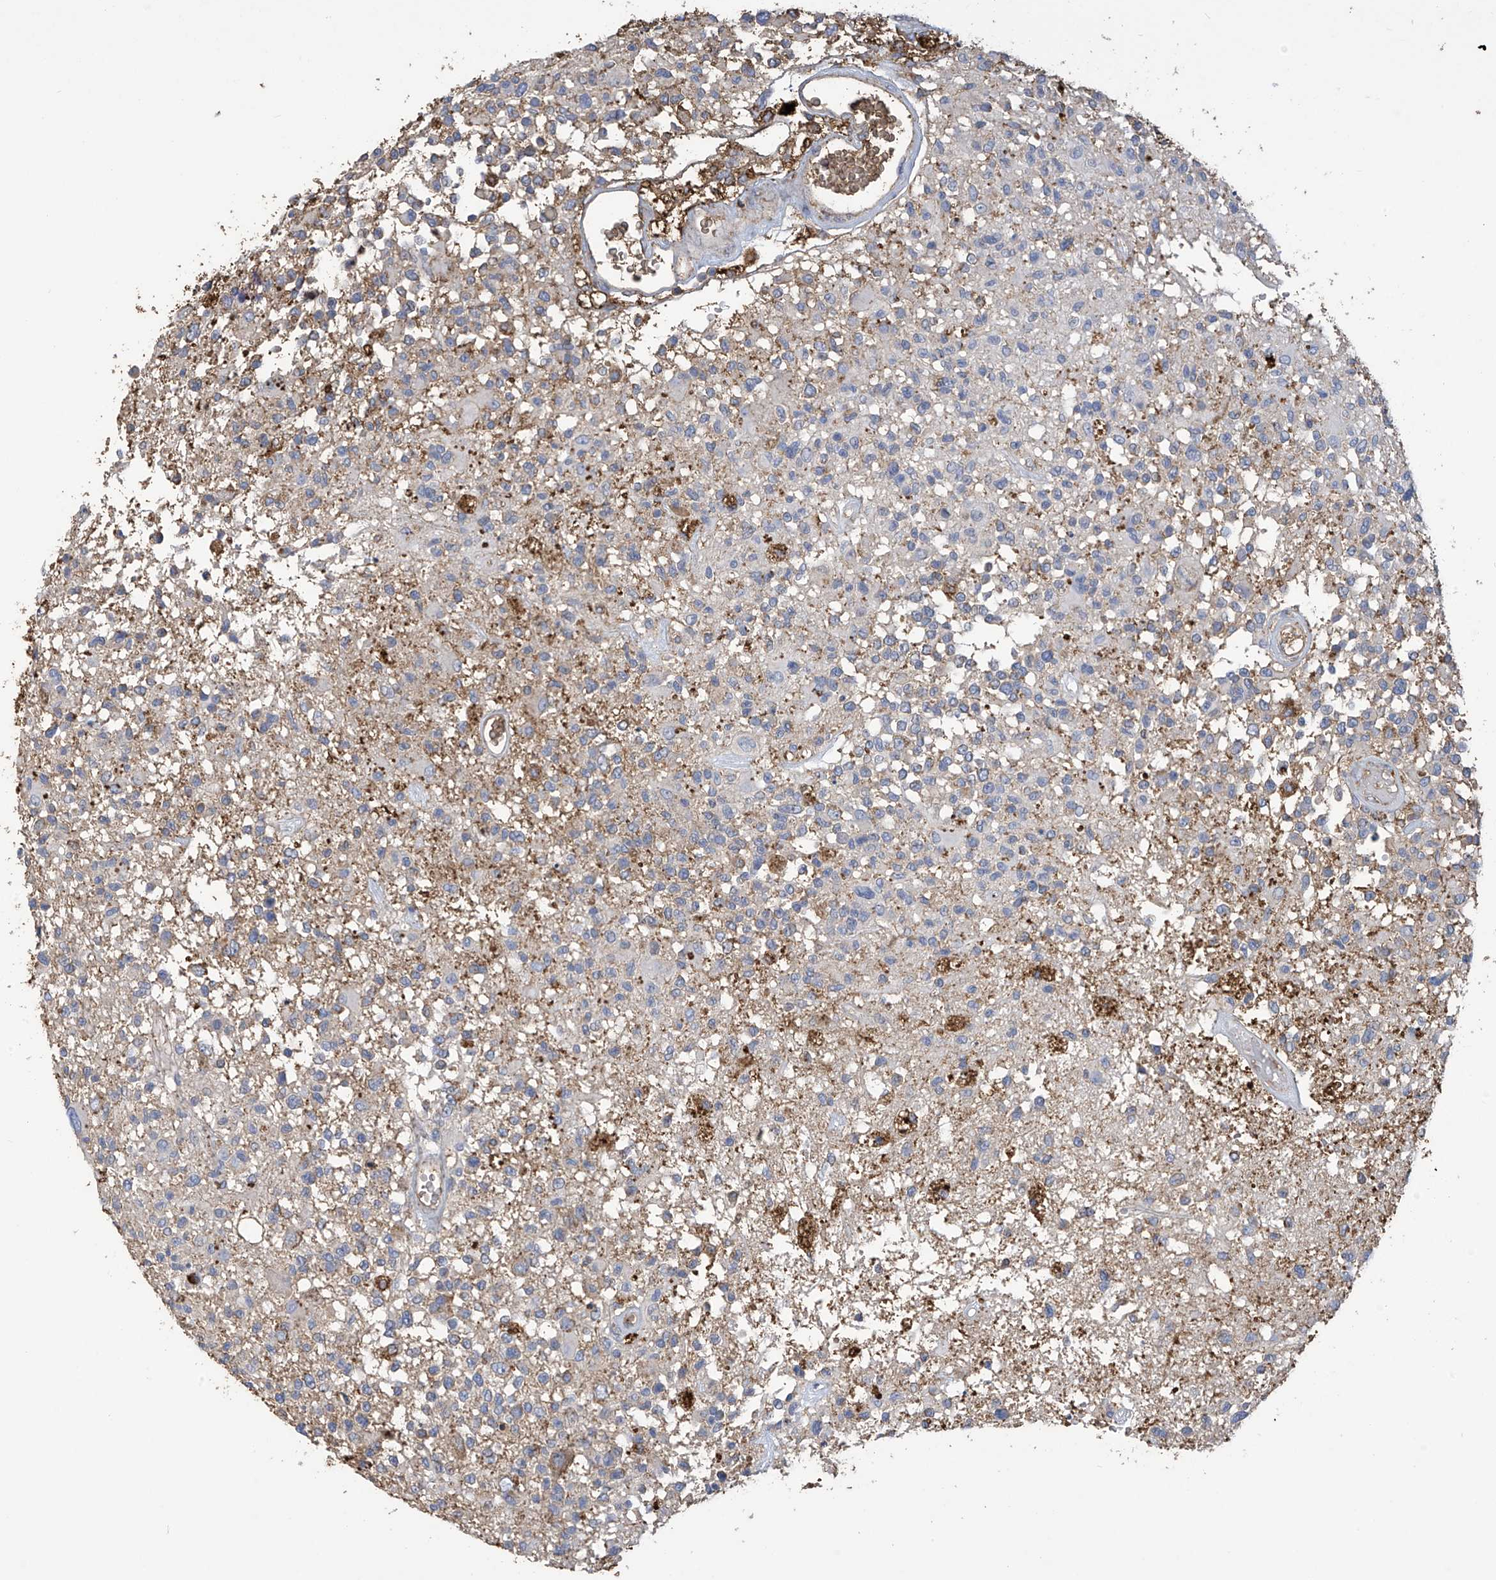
{"staining": {"intensity": "negative", "quantity": "none", "location": "none"}, "tissue": "glioma", "cell_type": "Tumor cells", "image_type": "cancer", "snomed": [{"axis": "morphology", "description": "Glioma, malignant, High grade"}, {"axis": "morphology", "description": "Glioblastoma, NOS"}, {"axis": "topography", "description": "Brain"}], "caption": "High power microscopy micrograph of an IHC histopathology image of glioma, revealing no significant positivity in tumor cells. (DAB immunohistochemistry (IHC) visualized using brightfield microscopy, high magnification).", "gene": "OGT", "patient": {"sex": "male", "age": 60}}